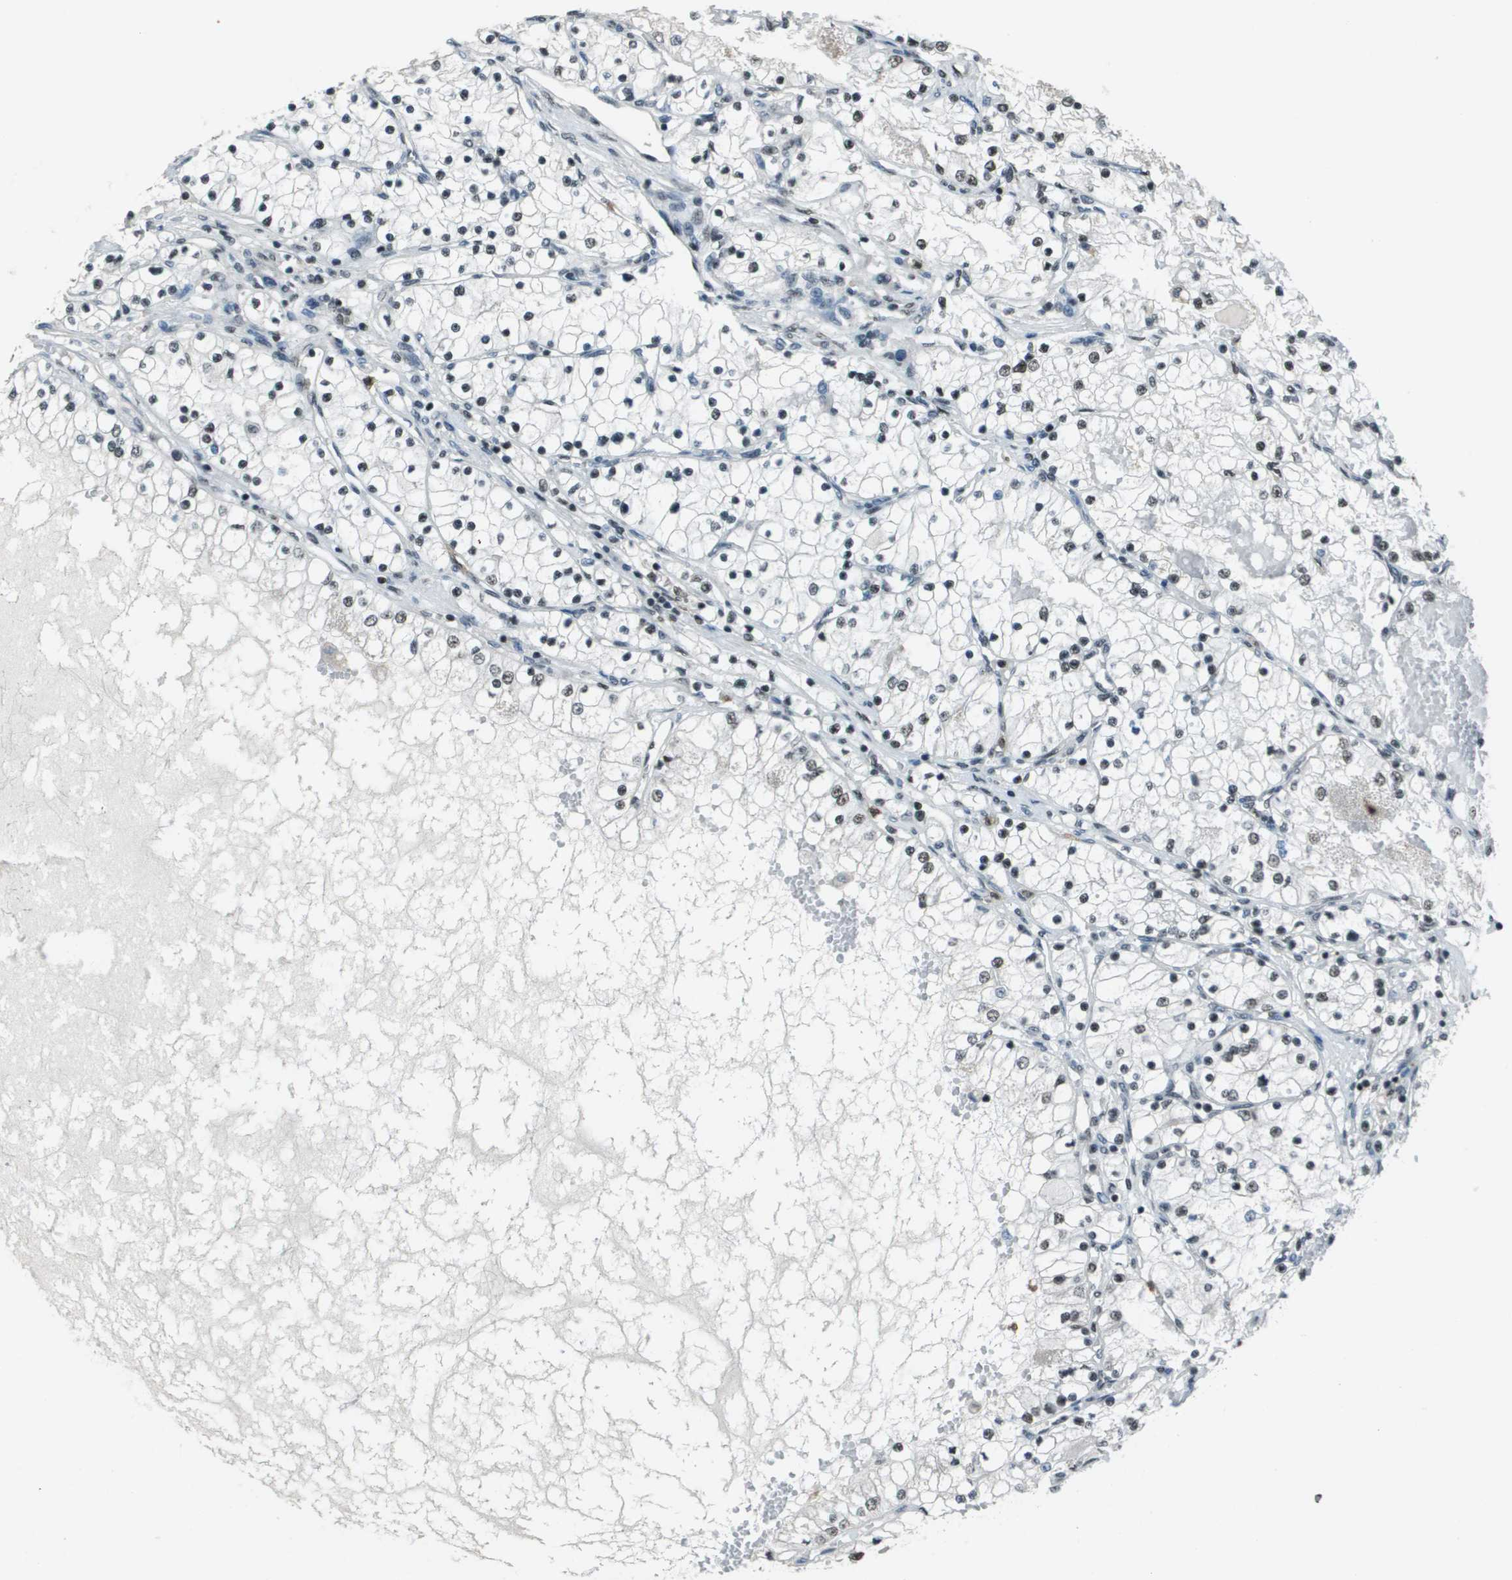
{"staining": {"intensity": "weak", "quantity": "25%-75%", "location": "nuclear"}, "tissue": "renal cancer", "cell_type": "Tumor cells", "image_type": "cancer", "snomed": [{"axis": "morphology", "description": "Adenocarcinoma, NOS"}, {"axis": "topography", "description": "Kidney"}], "caption": "This micrograph exhibits immunohistochemistry (IHC) staining of human renal cancer, with low weak nuclear expression in approximately 25%-75% of tumor cells.", "gene": "DEPDC1", "patient": {"sex": "male", "age": 68}}